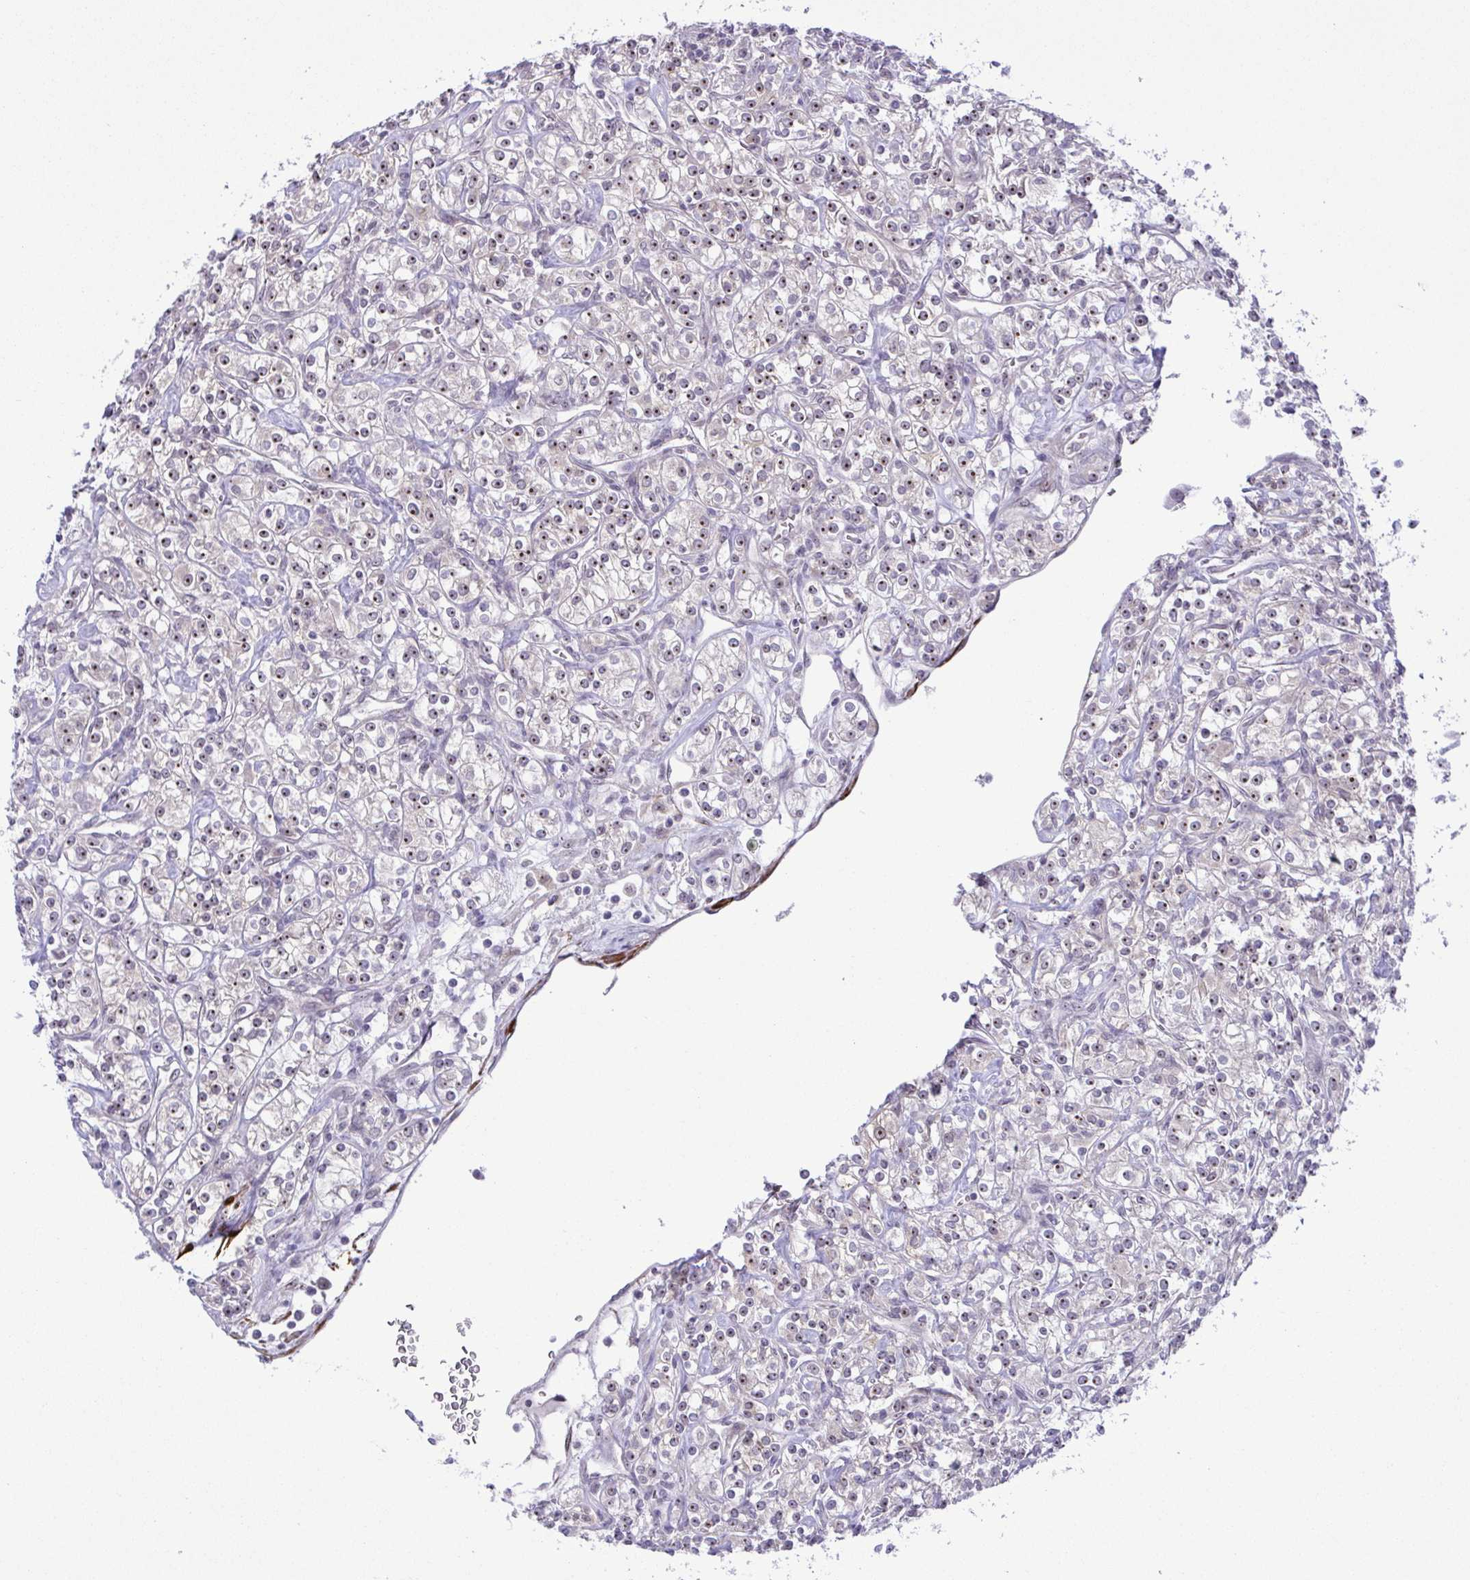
{"staining": {"intensity": "negative", "quantity": "none", "location": "none"}, "tissue": "renal cancer", "cell_type": "Tumor cells", "image_type": "cancer", "snomed": [{"axis": "morphology", "description": "Adenocarcinoma, NOS"}, {"axis": "topography", "description": "Kidney"}], "caption": "Immunohistochemistry (IHC) of adenocarcinoma (renal) displays no expression in tumor cells. Nuclei are stained in blue.", "gene": "RSL24D1", "patient": {"sex": "male", "age": 77}}